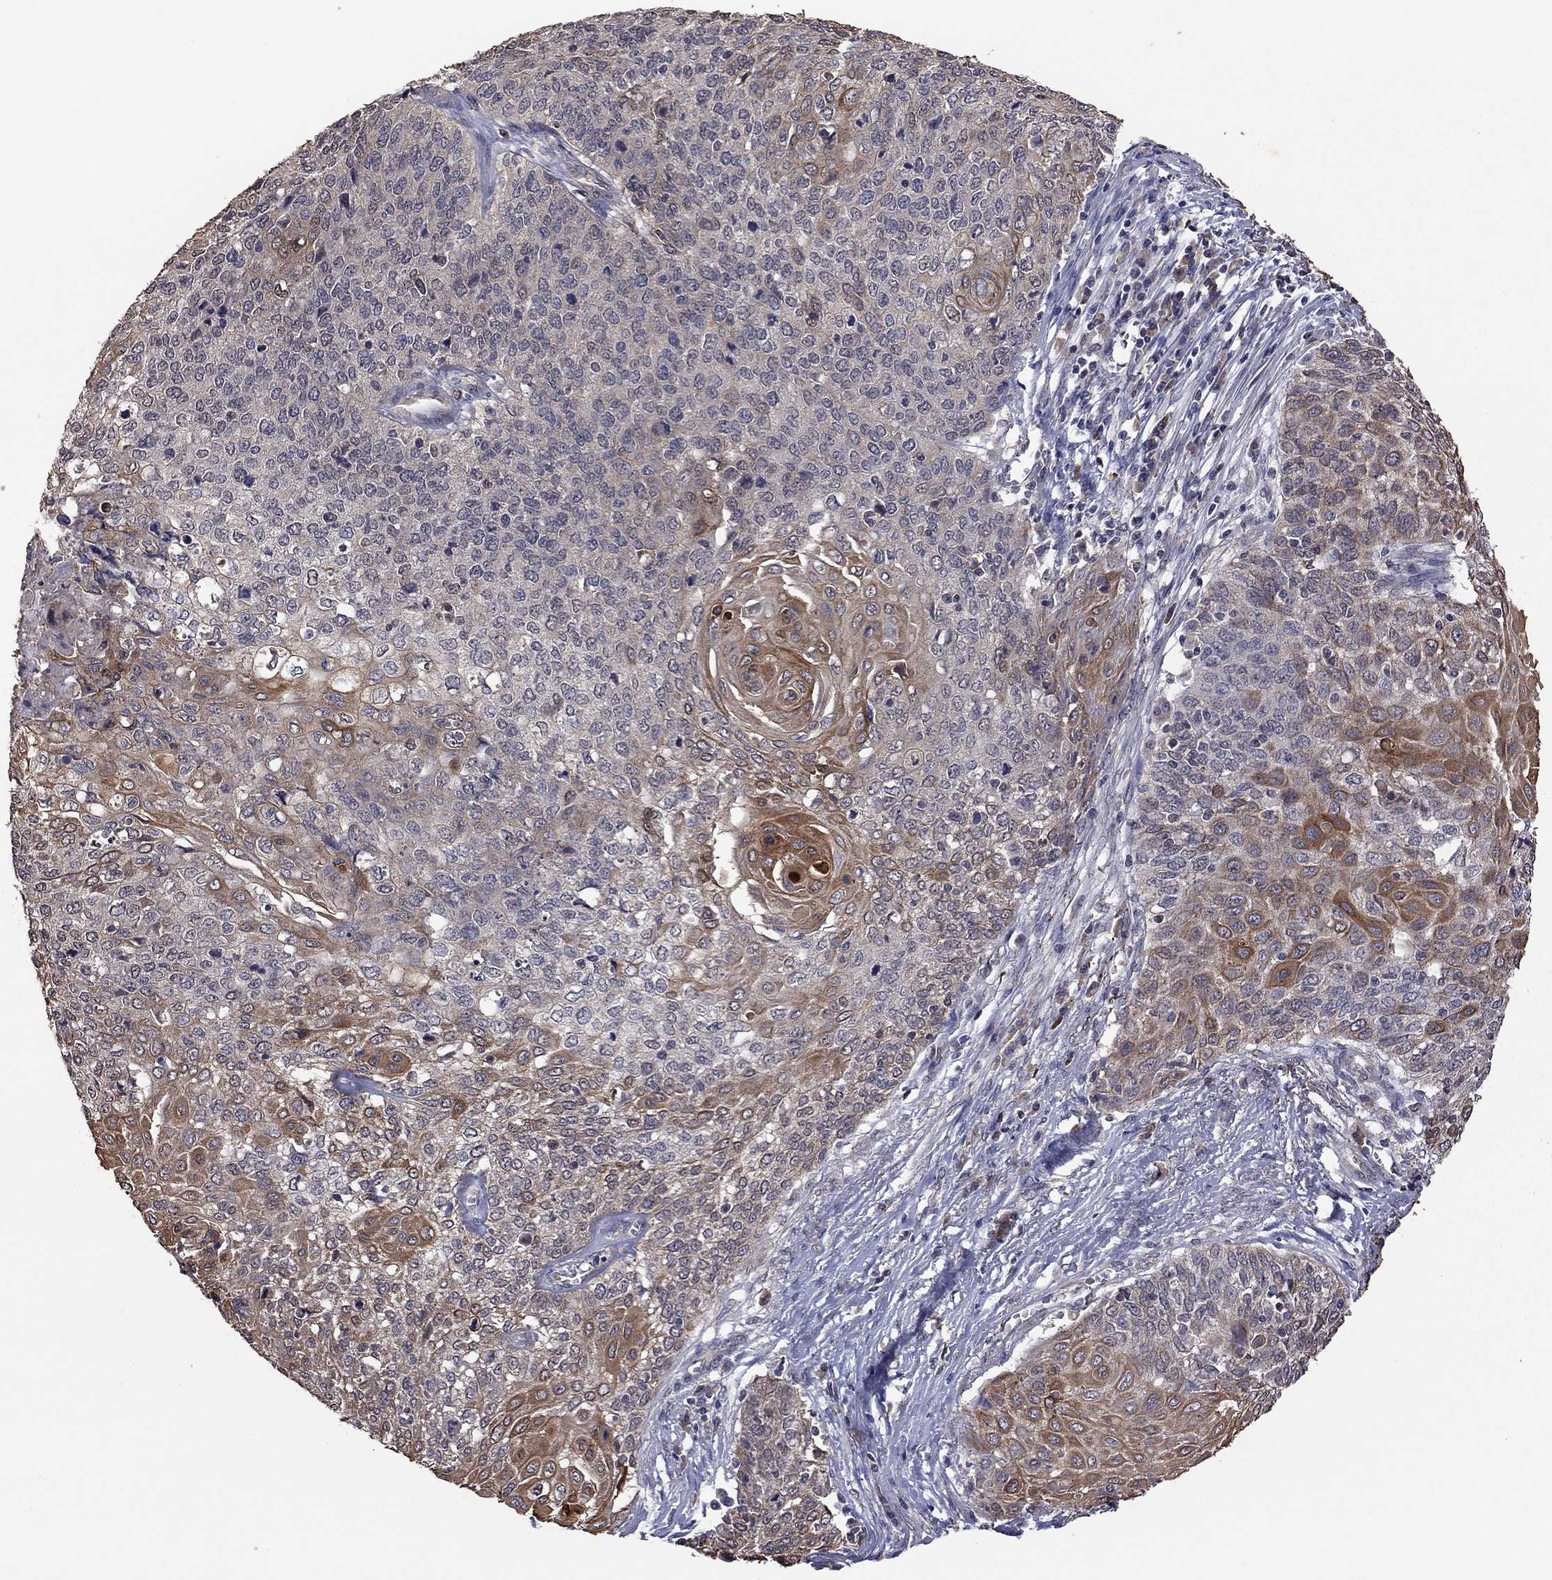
{"staining": {"intensity": "strong", "quantity": "25%-75%", "location": "cytoplasmic/membranous"}, "tissue": "cervical cancer", "cell_type": "Tumor cells", "image_type": "cancer", "snomed": [{"axis": "morphology", "description": "Squamous cell carcinoma, NOS"}, {"axis": "topography", "description": "Cervix"}], "caption": "Immunohistochemistry (IHC) of cervical cancer (squamous cell carcinoma) shows high levels of strong cytoplasmic/membranous positivity in about 25%-75% of tumor cells. (DAB (3,3'-diaminobenzidine) = brown stain, brightfield microscopy at high magnification).", "gene": "TSNARE1", "patient": {"sex": "female", "age": 39}}